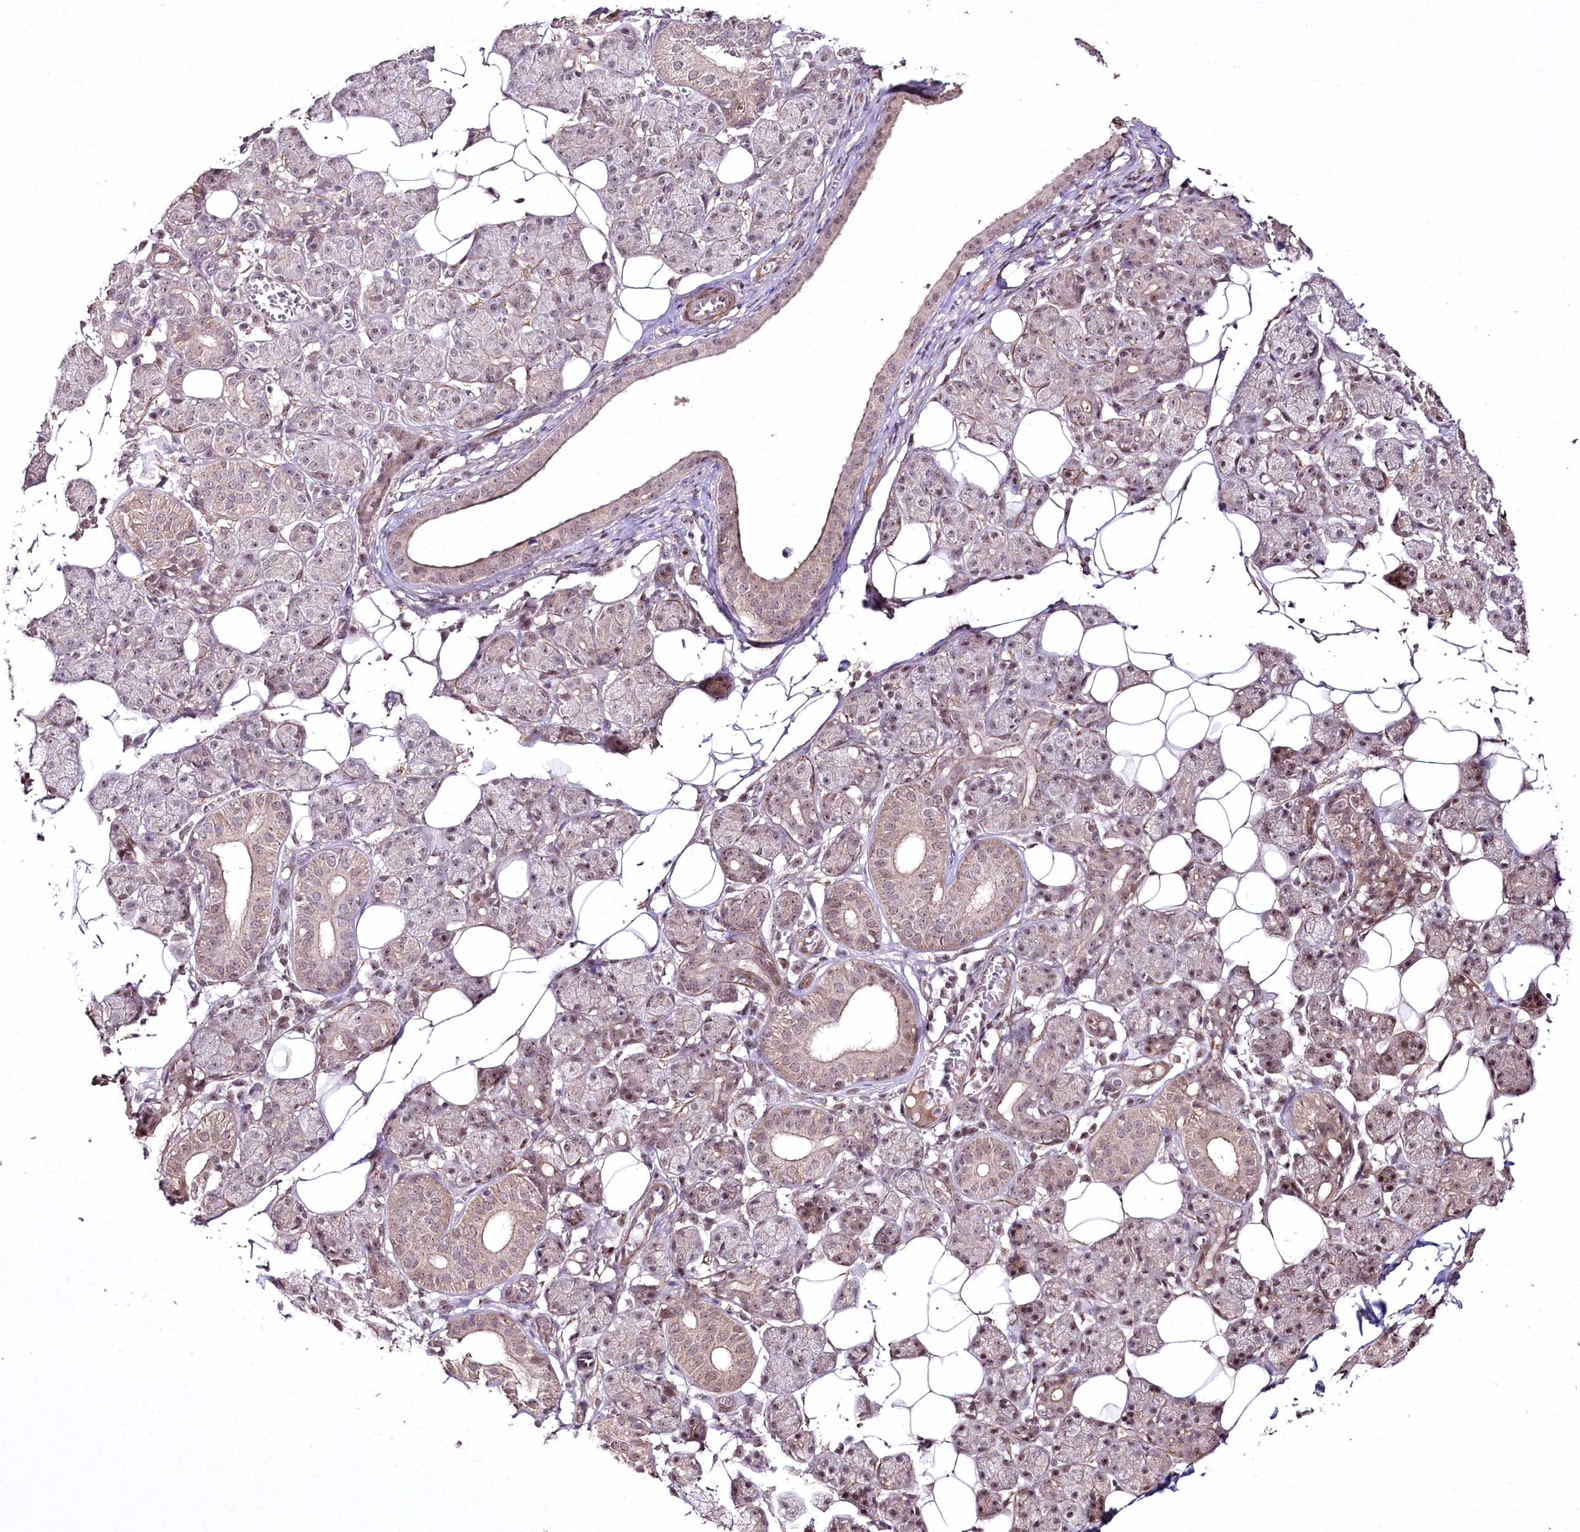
{"staining": {"intensity": "weak", "quantity": "25%-75%", "location": "nuclear"}, "tissue": "salivary gland", "cell_type": "Glandular cells", "image_type": "normal", "snomed": [{"axis": "morphology", "description": "Normal tissue, NOS"}, {"axis": "topography", "description": "Salivary gland"}], "caption": "Brown immunohistochemical staining in unremarkable salivary gland displays weak nuclear staining in about 25%-75% of glandular cells.", "gene": "CCDC59", "patient": {"sex": "female", "age": 33}}